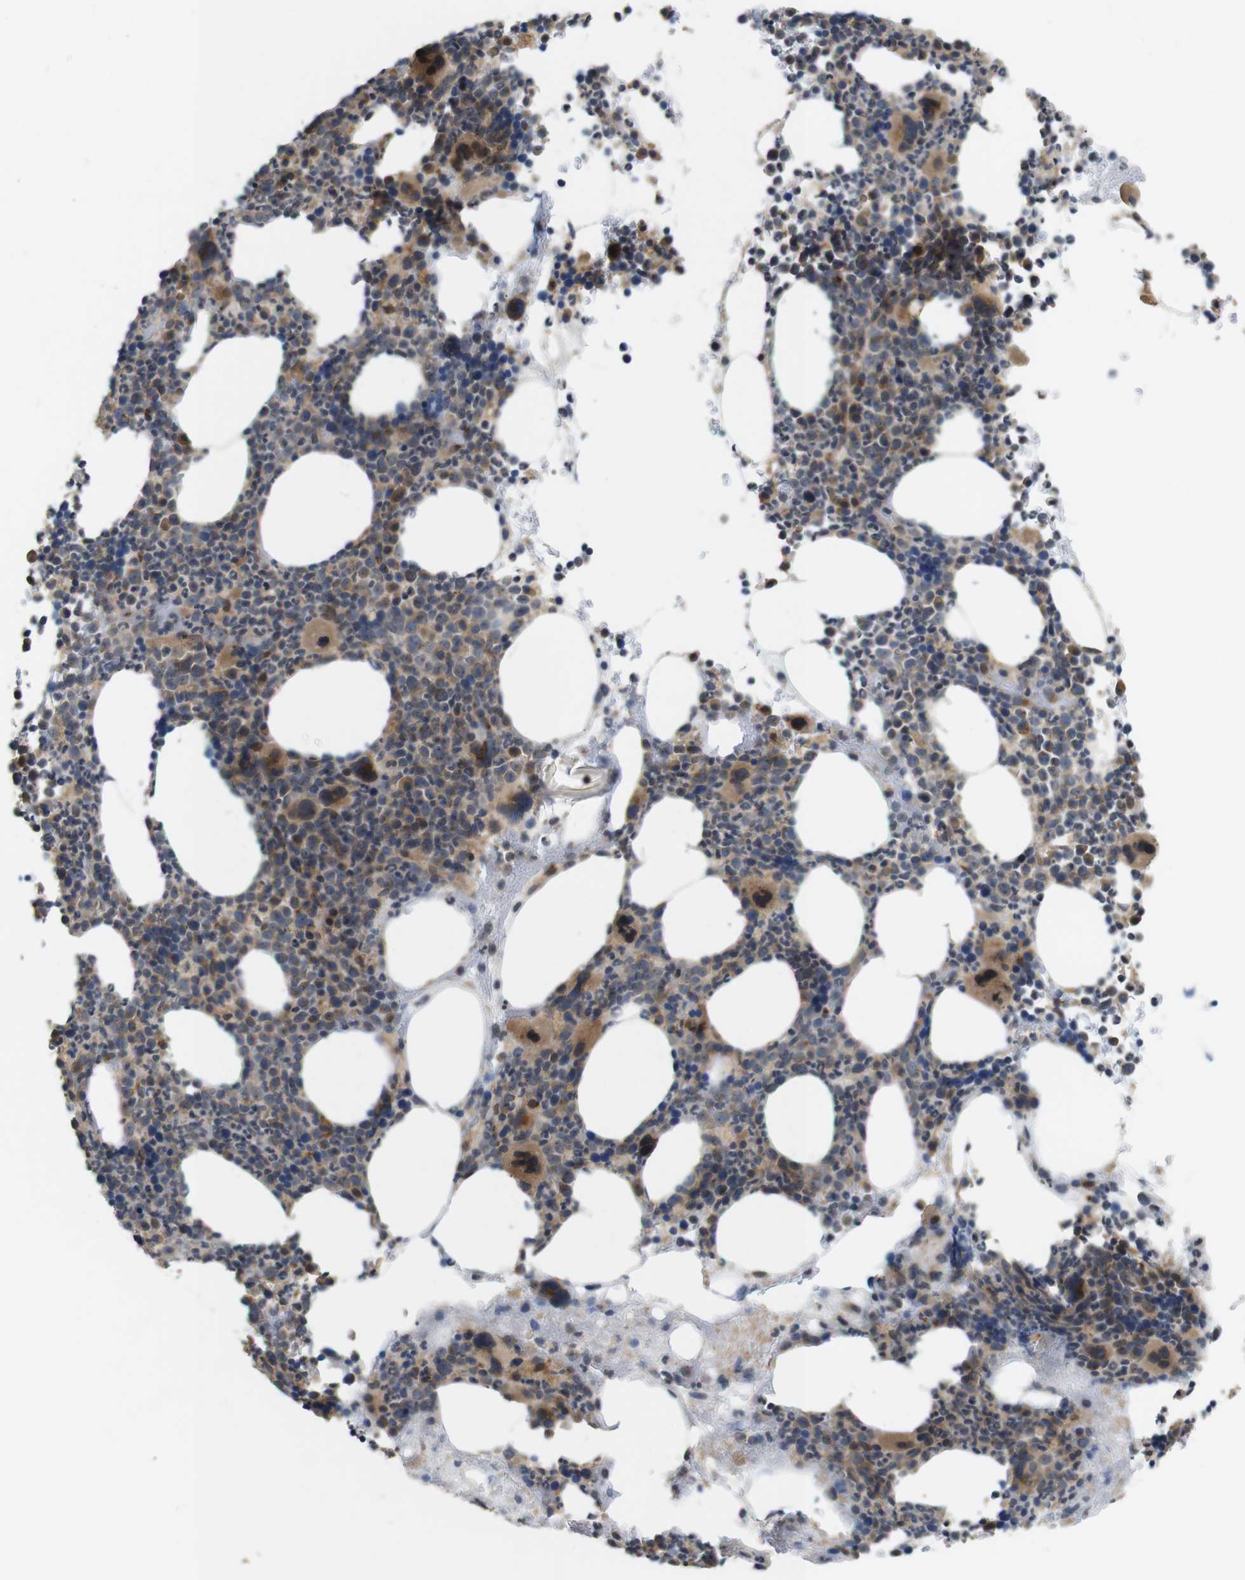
{"staining": {"intensity": "strong", "quantity": "25%-75%", "location": "cytoplasmic/membranous,nuclear"}, "tissue": "bone marrow", "cell_type": "Hematopoietic cells", "image_type": "normal", "snomed": [{"axis": "morphology", "description": "Normal tissue, NOS"}, {"axis": "morphology", "description": "Inflammation, NOS"}, {"axis": "topography", "description": "Bone marrow"}], "caption": "Immunohistochemical staining of normal bone marrow shows 25%-75% levels of strong cytoplasmic/membranous,nuclear protein expression in approximately 25%-75% of hematopoietic cells.", "gene": "EFCAB14", "patient": {"sex": "male", "age": 73}}